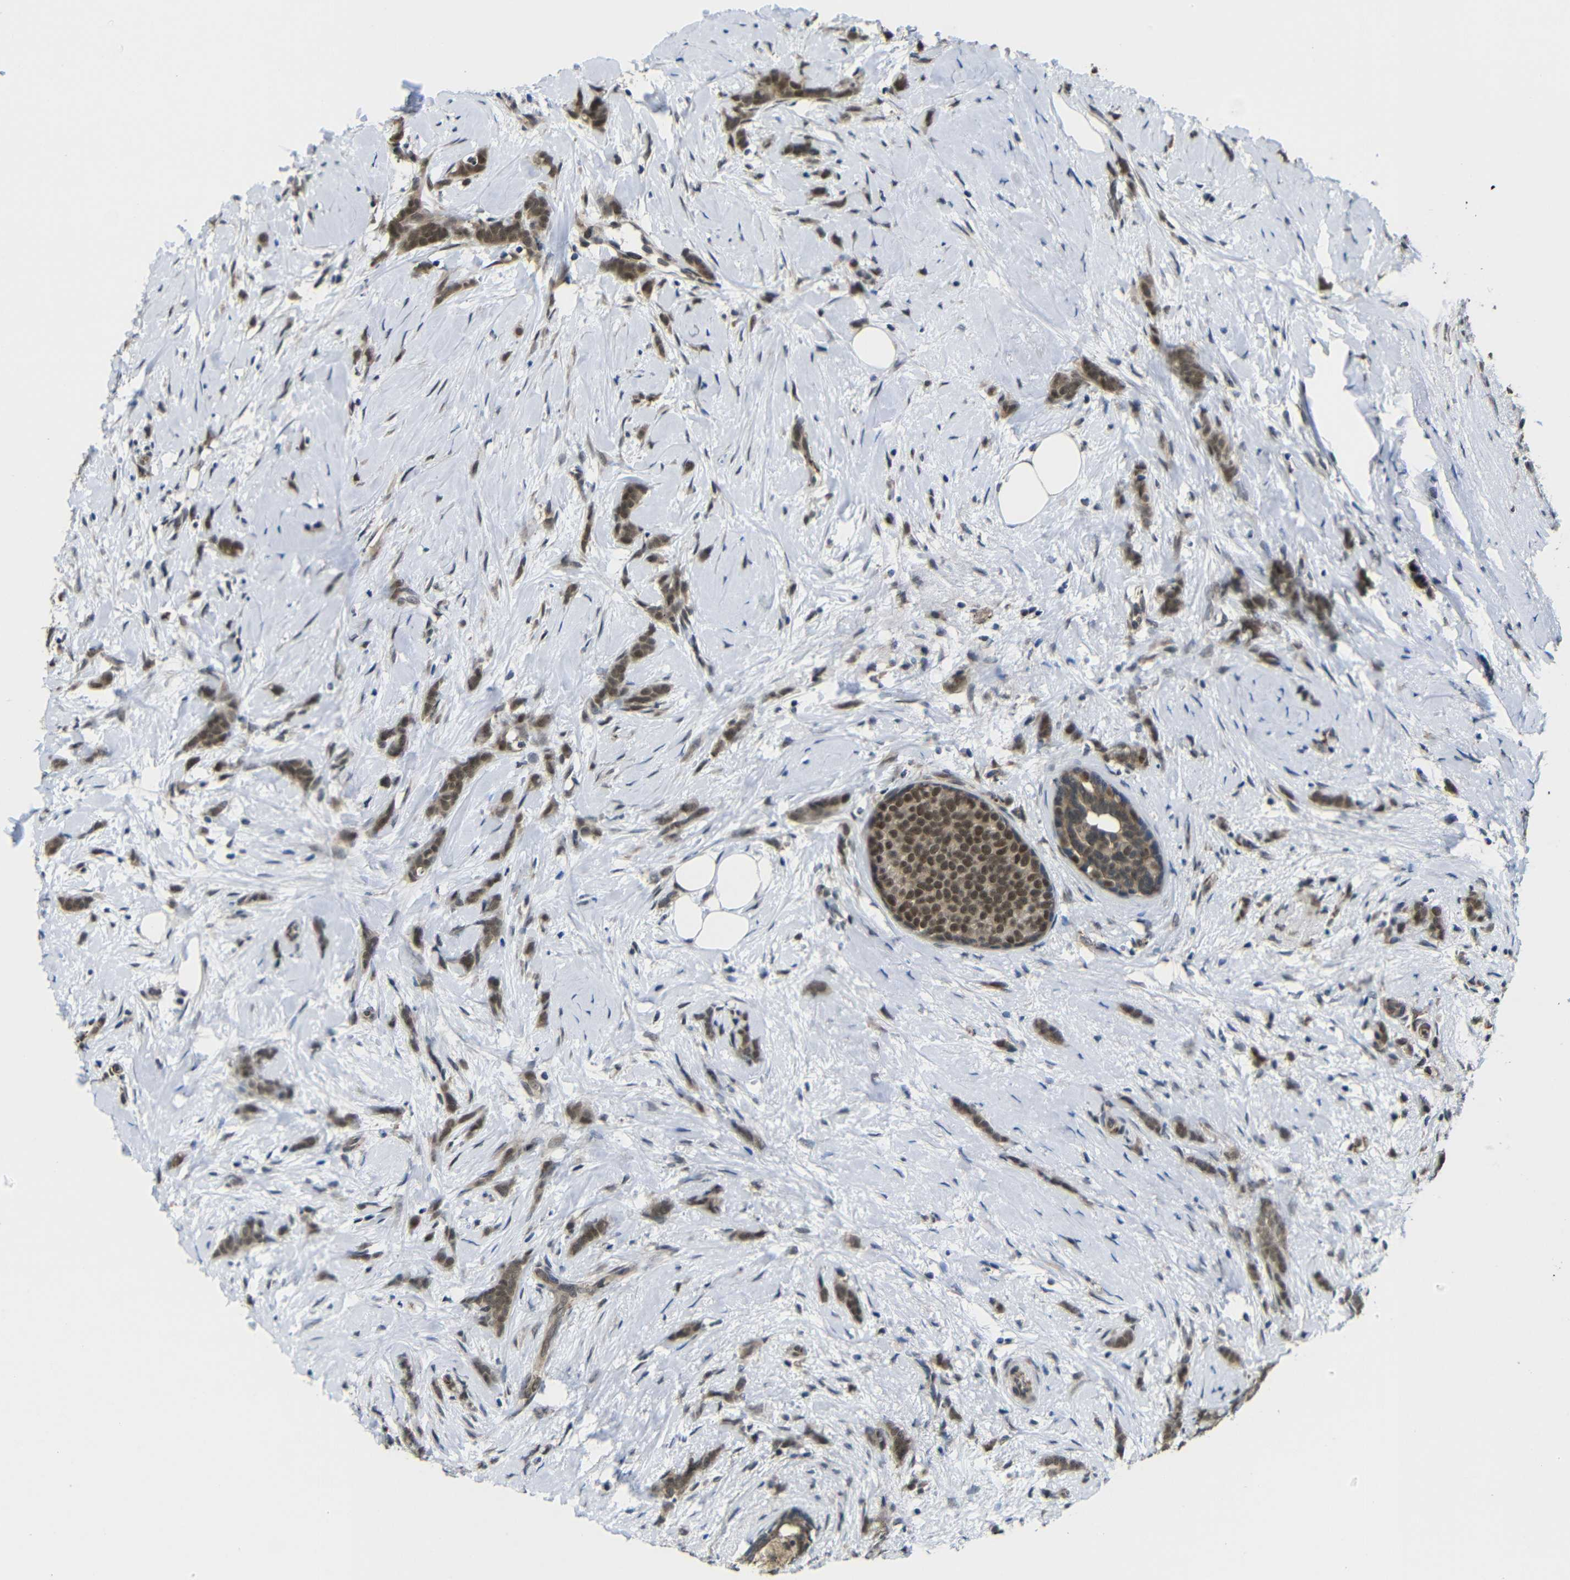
{"staining": {"intensity": "moderate", "quantity": ">75%", "location": "cytoplasmic/membranous,nuclear"}, "tissue": "breast cancer", "cell_type": "Tumor cells", "image_type": "cancer", "snomed": [{"axis": "morphology", "description": "Lobular carcinoma, in situ"}, {"axis": "morphology", "description": "Lobular carcinoma"}, {"axis": "topography", "description": "Breast"}], "caption": "An image showing moderate cytoplasmic/membranous and nuclear expression in approximately >75% of tumor cells in lobular carcinoma in situ (breast), as visualized by brown immunohistochemical staining.", "gene": "FAM172A", "patient": {"sex": "female", "age": 41}}